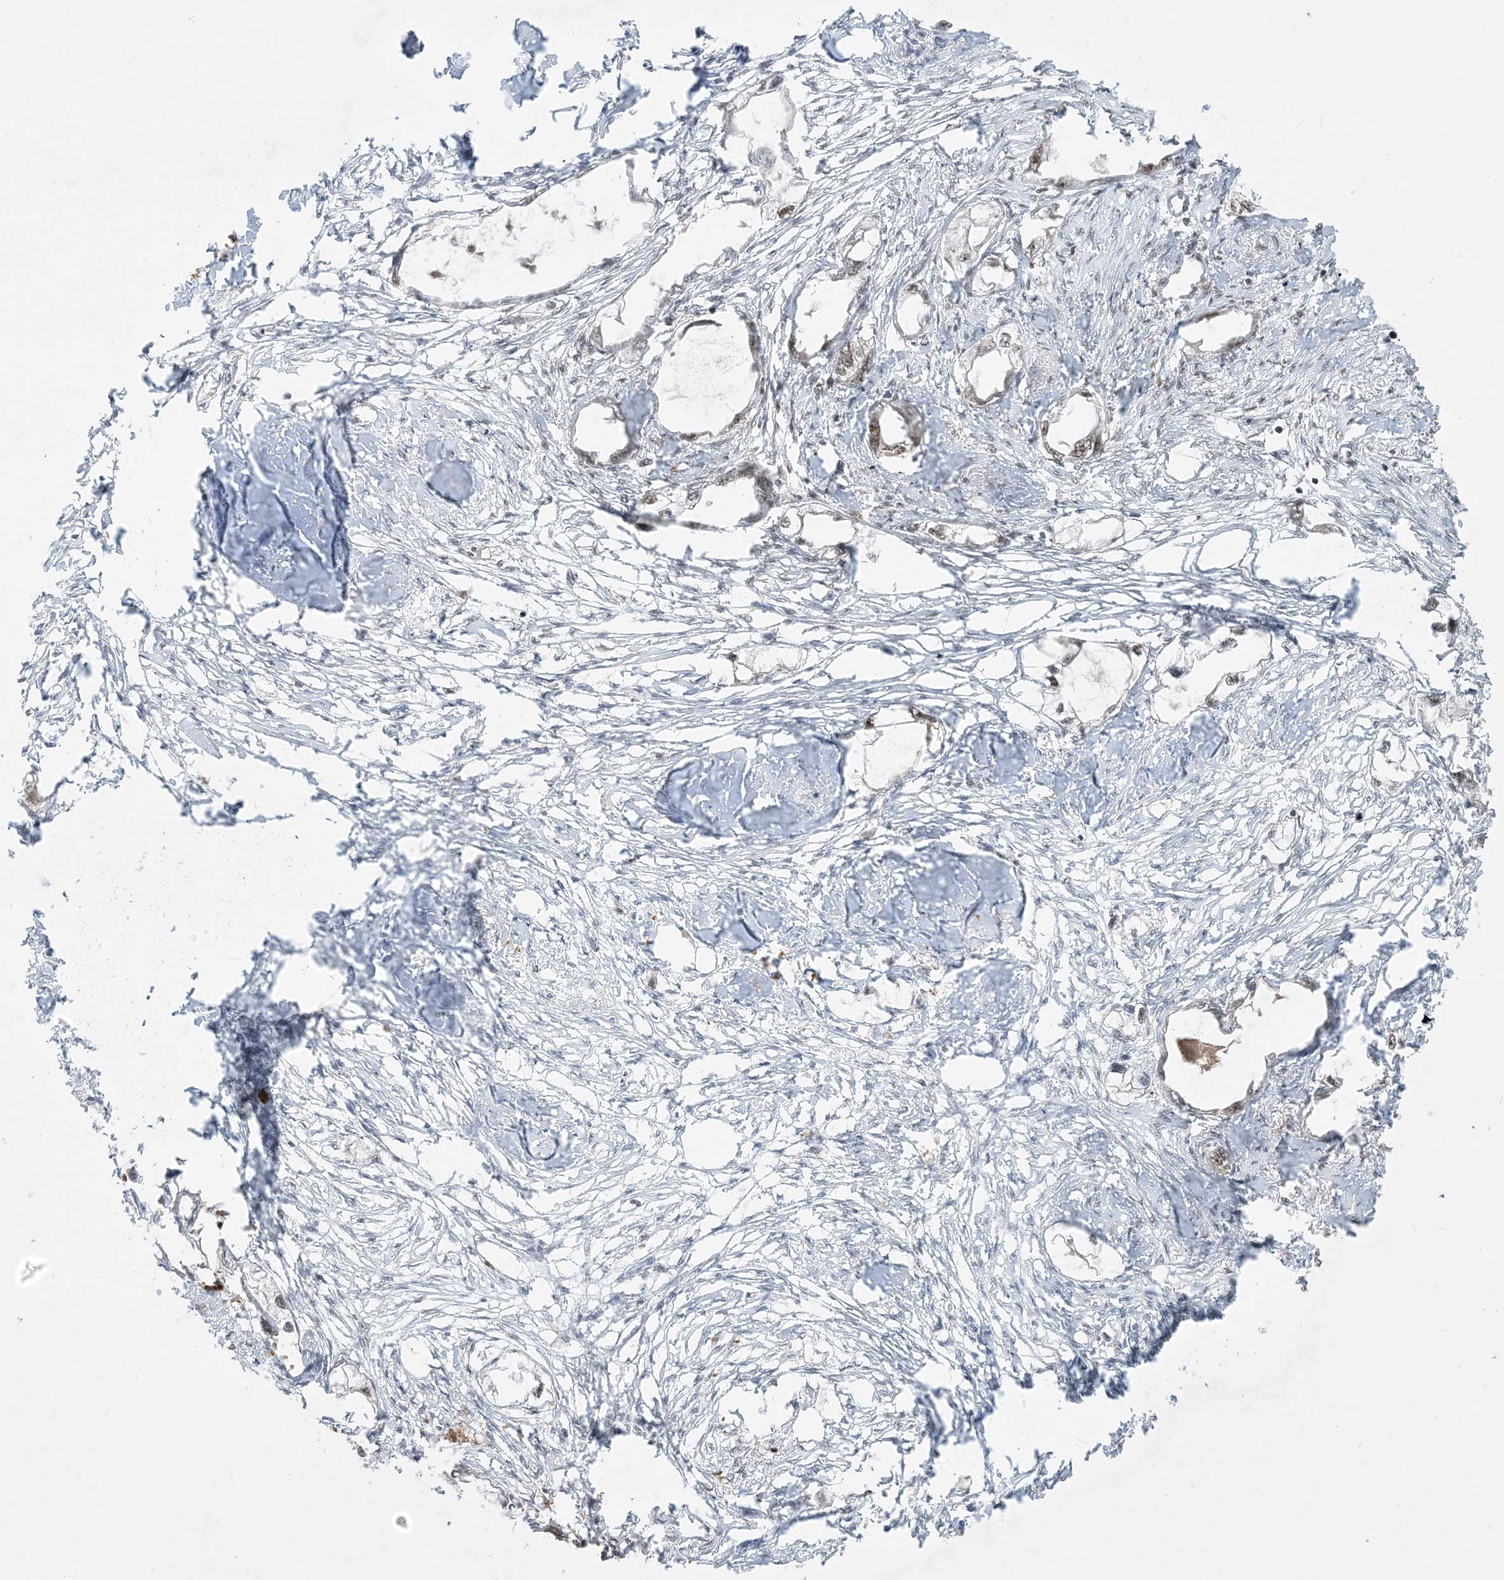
{"staining": {"intensity": "weak", "quantity": "25%-75%", "location": "nuclear"}, "tissue": "endometrial cancer", "cell_type": "Tumor cells", "image_type": "cancer", "snomed": [{"axis": "morphology", "description": "Adenocarcinoma, NOS"}, {"axis": "morphology", "description": "Adenocarcinoma, metastatic, NOS"}, {"axis": "topography", "description": "Adipose tissue"}, {"axis": "topography", "description": "Endometrium"}], "caption": "IHC image of endometrial adenocarcinoma stained for a protein (brown), which shows low levels of weak nuclear staining in about 25%-75% of tumor cells.", "gene": "PPIL2", "patient": {"sex": "female", "age": 67}}